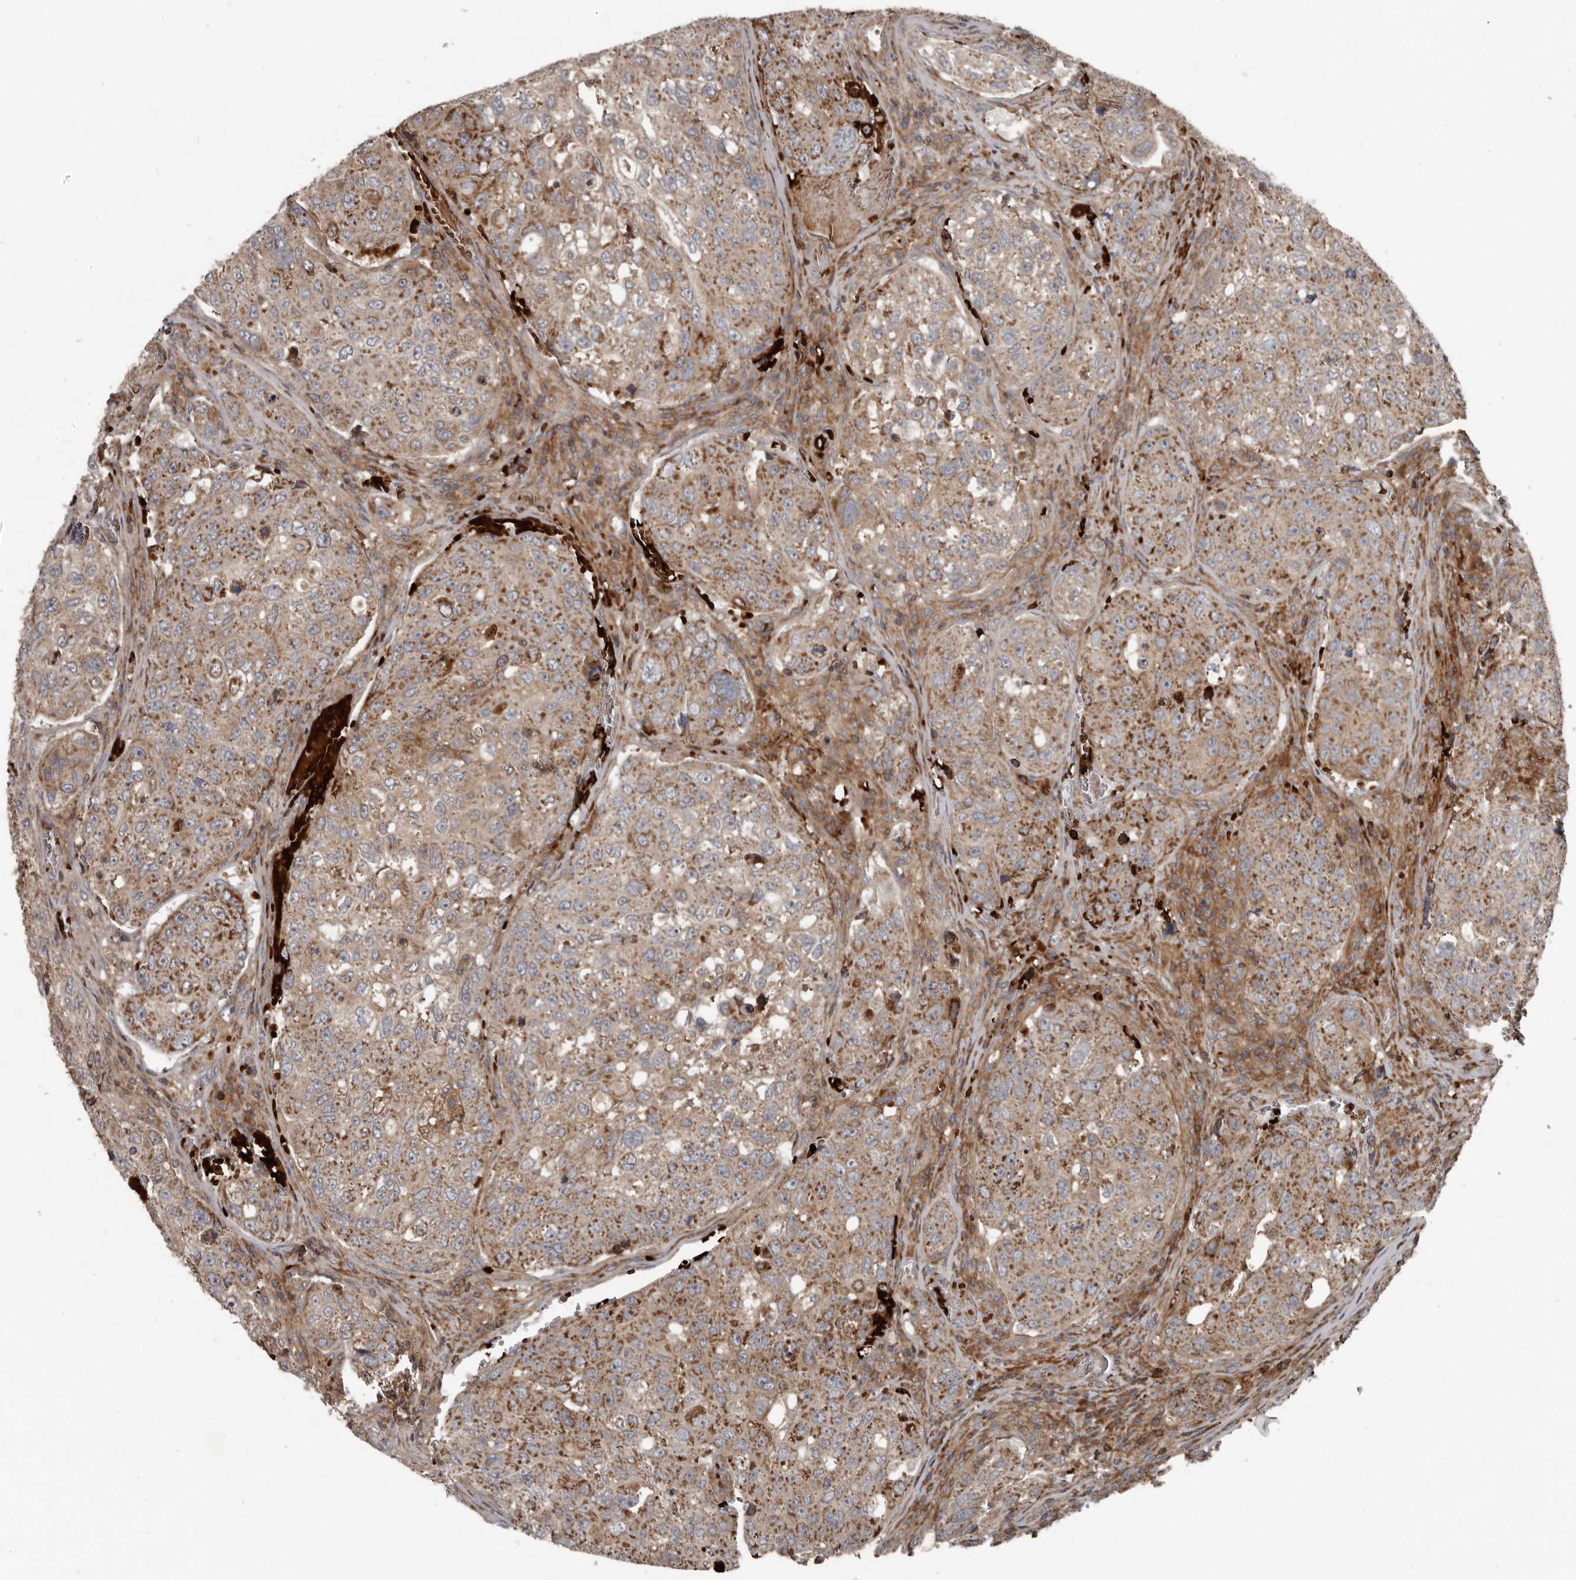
{"staining": {"intensity": "moderate", "quantity": "25%-75%", "location": "cytoplasmic/membranous"}, "tissue": "urothelial cancer", "cell_type": "Tumor cells", "image_type": "cancer", "snomed": [{"axis": "morphology", "description": "Urothelial carcinoma, High grade"}, {"axis": "topography", "description": "Lymph node"}, {"axis": "topography", "description": "Urinary bladder"}], "caption": "A medium amount of moderate cytoplasmic/membranous positivity is seen in about 25%-75% of tumor cells in urothelial cancer tissue. (DAB (3,3'-diaminobenzidine) IHC, brown staining for protein, blue staining for nuclei).", "gene": "FBXO31", "patient": {"sex": "male", "age": 51}}